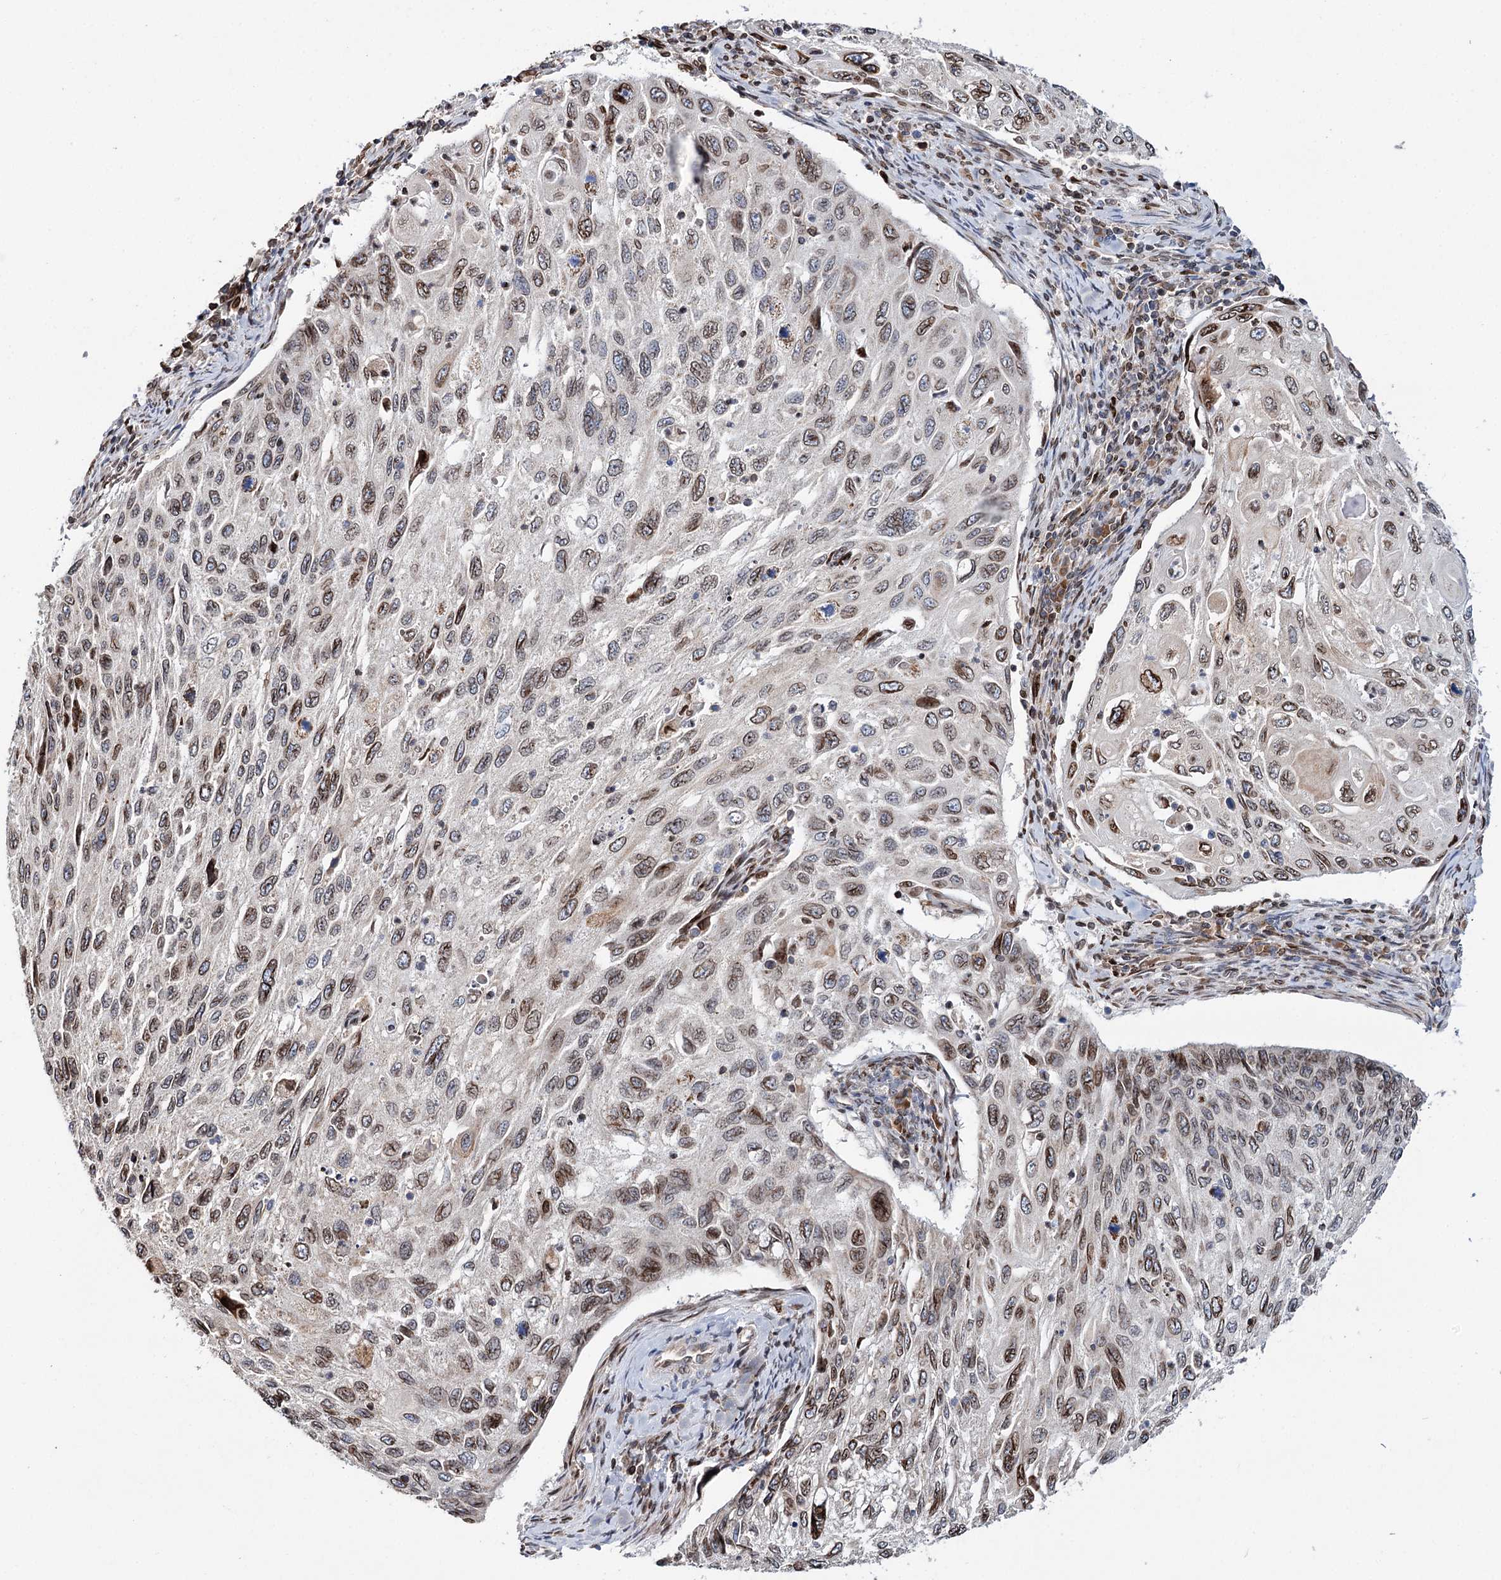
{"staining": {"intensity": "moderate", "quantity": "25%-75%", "location": "cytoplasmic/membranous,nuclear"}, "tissue": "cervical cancer", "cell_type": "Tumor cells", "image_type": "cancer", "snomed": [{"axis": "morphology", "description": "Squamous cell carcinoma, NOS"}, {"axis": "topography", "description": "Cervix"}], "caption": "Protein expression analysis of cervical squamous cell carcinoma demonstrates moderate cytoplasmic/membranous and nuclear positivity in approximately 25%-75% of tumor cells. (Brightfield microscopy of DAB IHC at high magnification).", "gene": "CFAP46", "patient": {"sex": "female", "age": 70}}